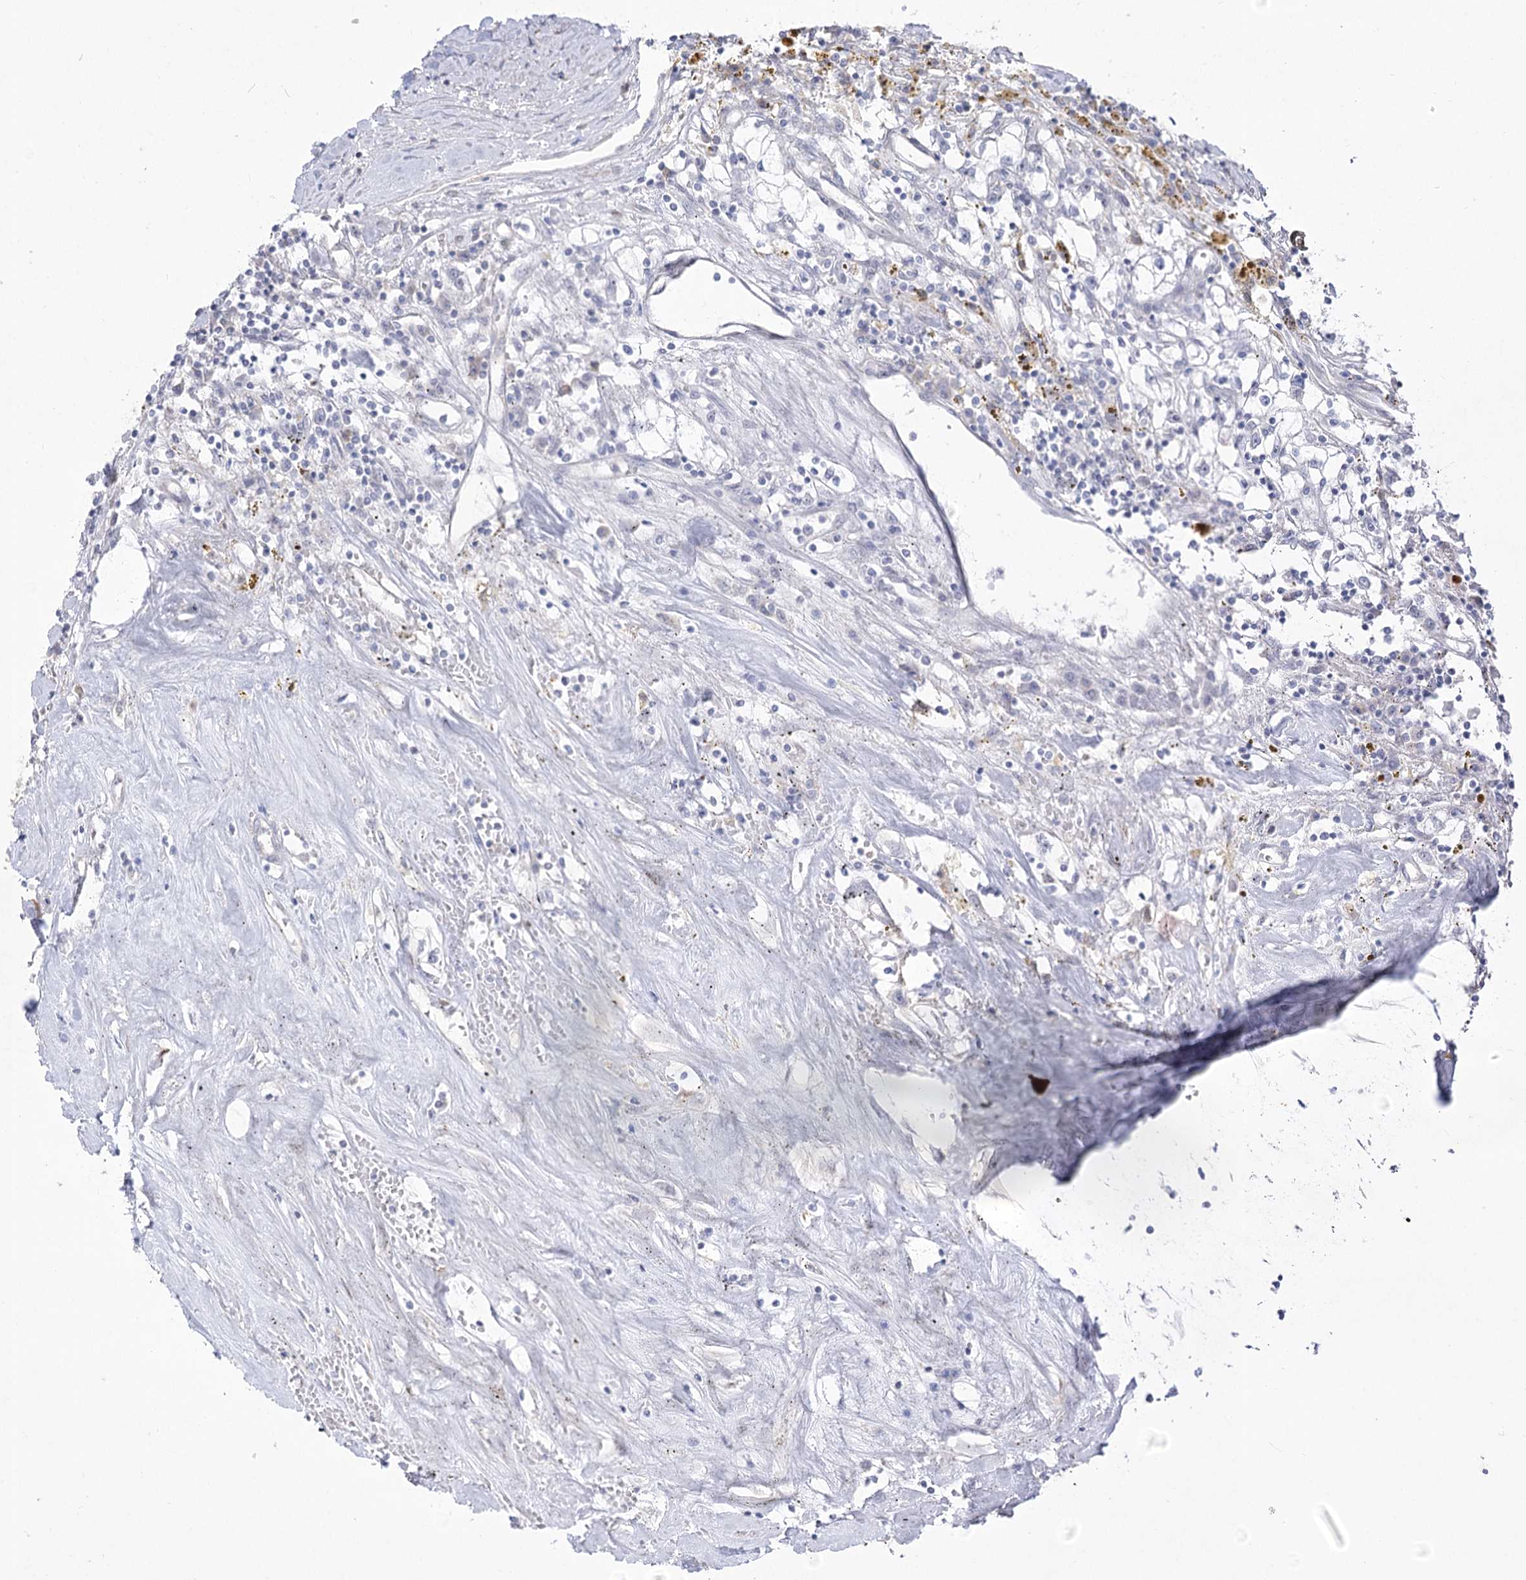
{"staining": {"intensity": "negative", "quantity": "none", "location": "none"}, "tissue": "renal cancer", "cell_type": "Tumor cells", "image_type": "cancer", "snomed": [{"axis": "morphology", "description": "Adenocarcinoma, NOS"}, {"axis": "topography", "description": "Kidney"}], "caption": "IHC of human adenocarcinoma (renal) reveals no positivity in tumor cells.", "gene": "DDX50", "patient": {"sex": "male", "age": 56}}